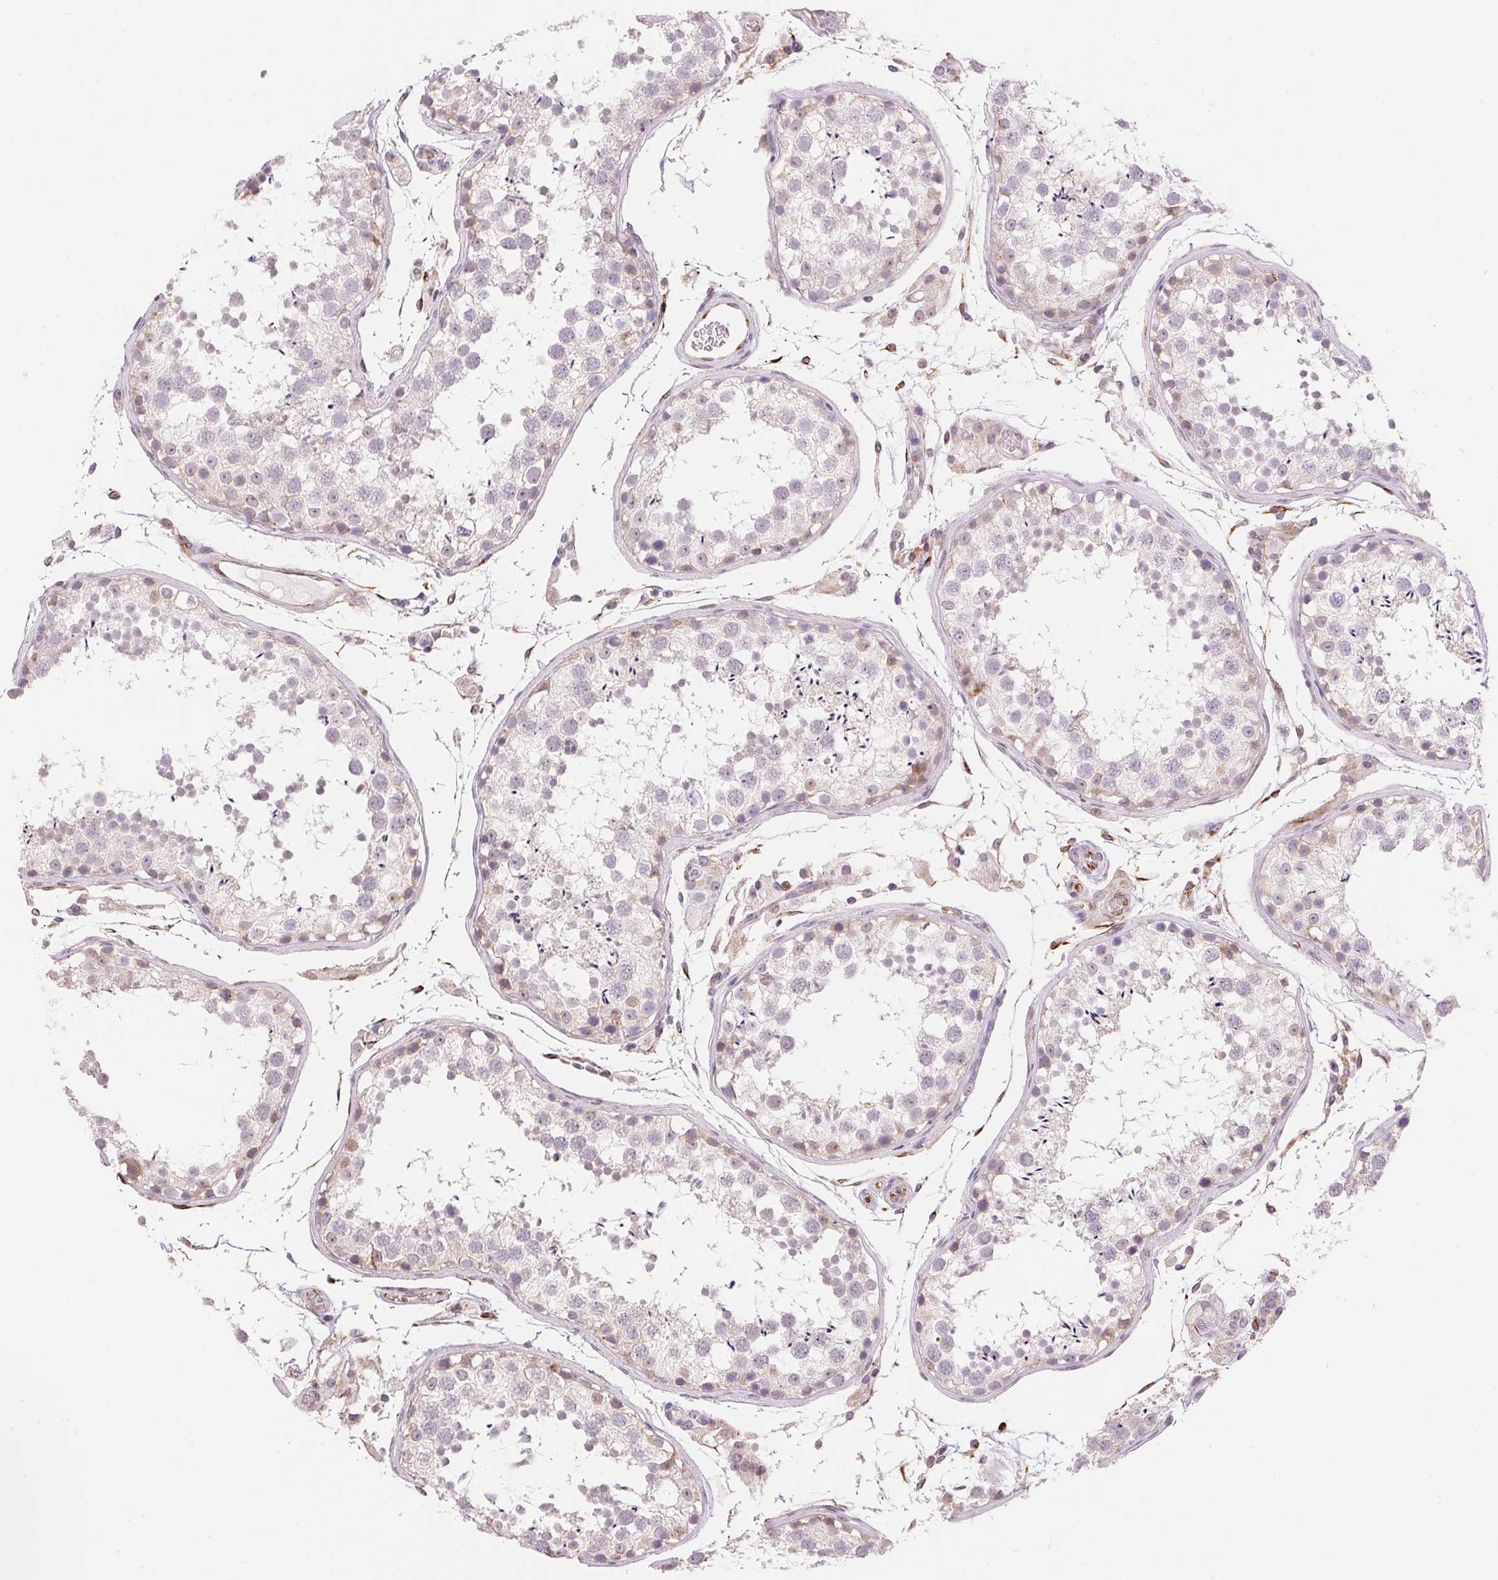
{"staining": {"intensity": "negative", "quantity": "none", "location": "none"}, "tissue": "testis", "cell_type": "Cells in seminiferous ducts", "image_type": "normal", "snomed": [{"axis": "morphology", "description": "Normal tissue, NOS"}, {"axis": "topography", "description": "Testis"}], "caption": "Immunohistochemical staining of benign testis exhibits no significant expression in cells in seminiferous ducts. (DAB (3,3'-diaminobenzidine) immunohistochemistry (IHC) visualized using brightfield microscopy, high magnification).", "gene": "GYG2", "patient": {"sex": "male", "age": 29}}